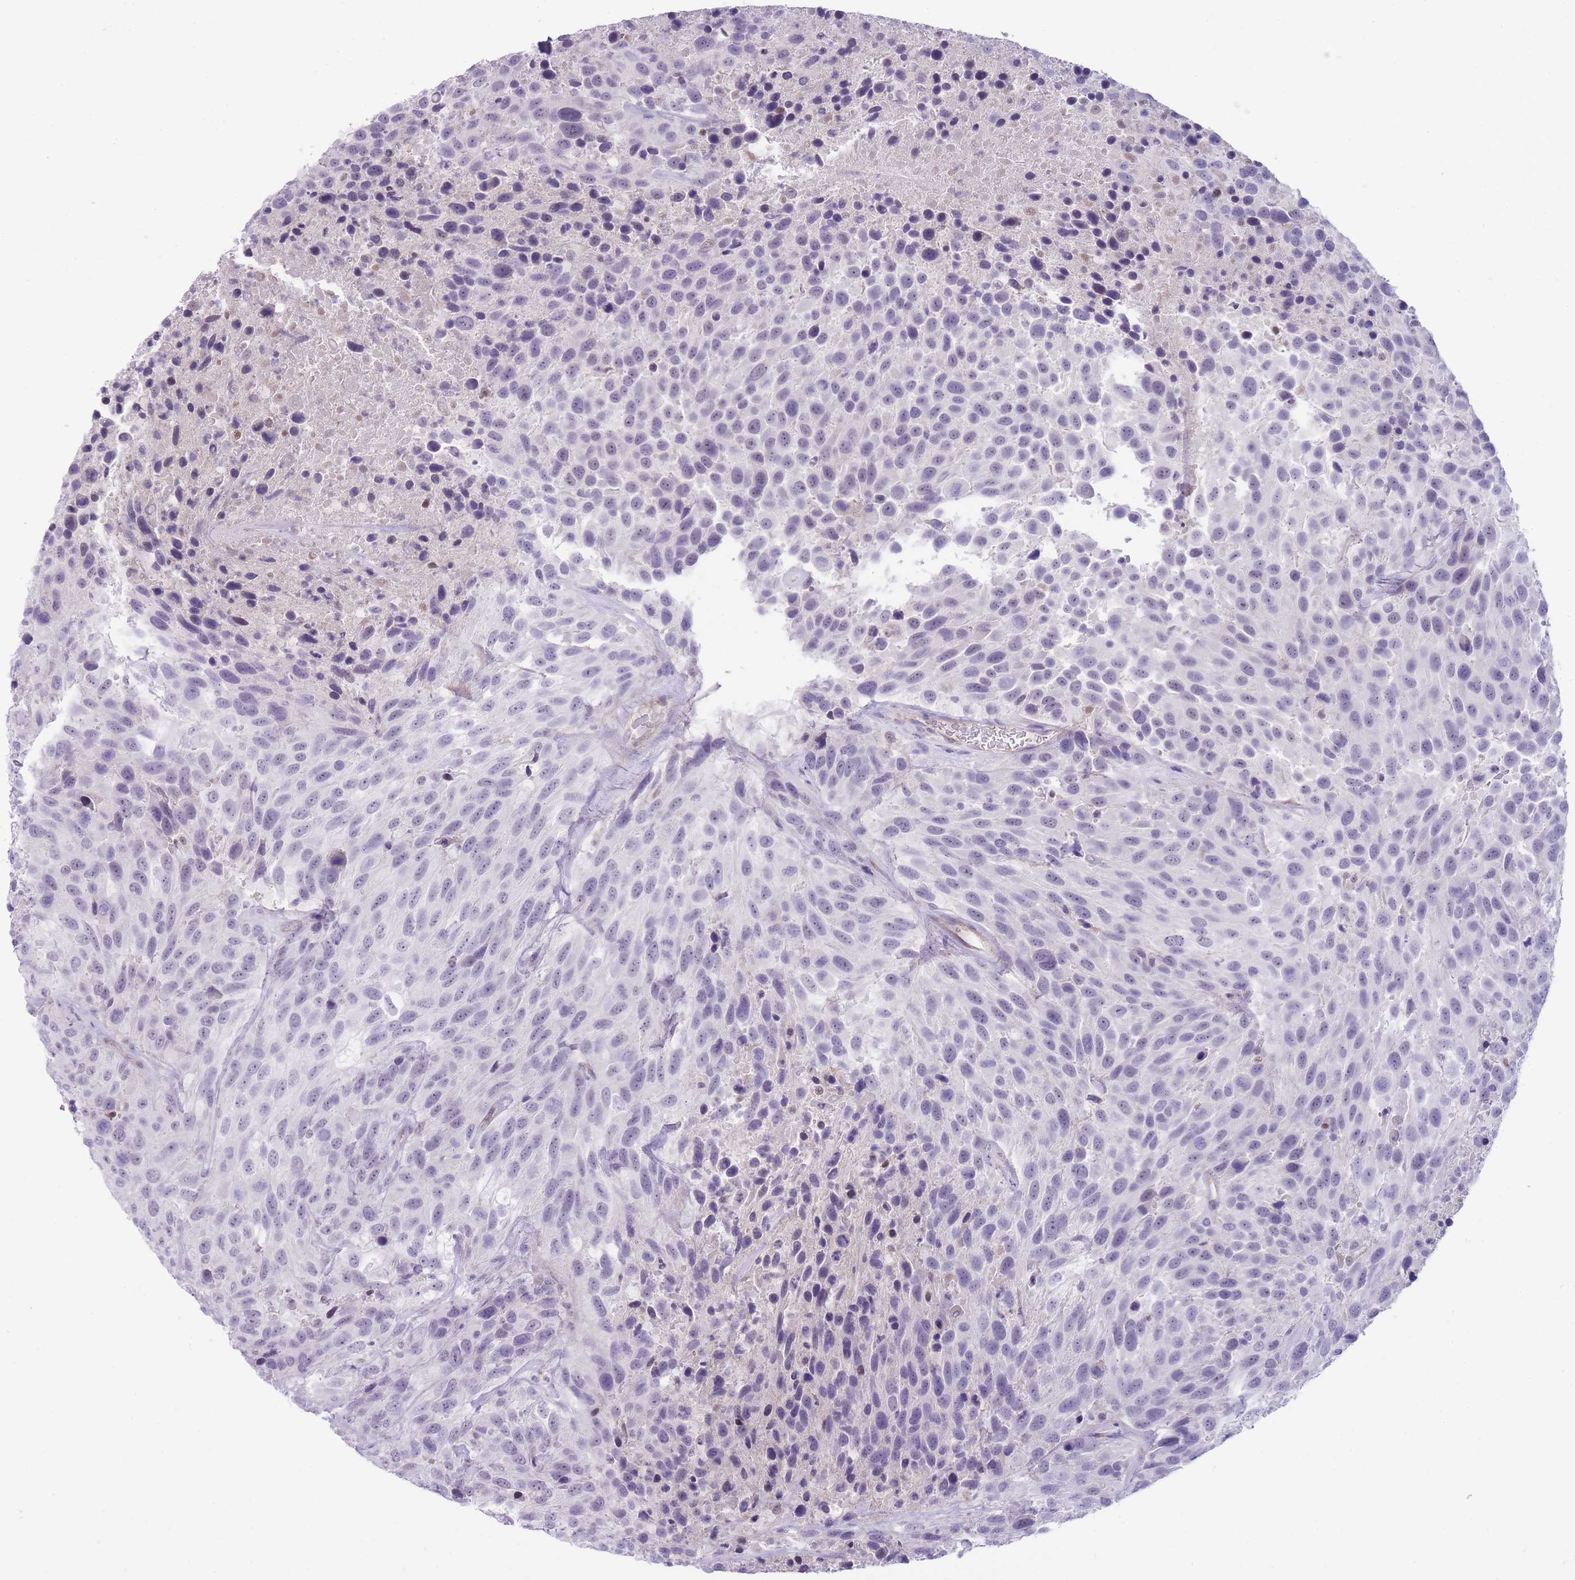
{"staining": {"intensity": "negative", "quantity": "none", "location": "none"}, "tissue": "urothelial cancer", "cell_type": "Tumor cells", "image_type": "cancer", "snomed": [{"axis": "morphology", "description": "Urothelial carcinoma, High grade"}, {"axis": "topography", "description": "Urinary bladder"}], "caption": "Immunohistochemistry (IHC) of human urothelial carcinoma (high-grade) demonstrates no staining in tumor cells. (Stains: DAB immunohistochemistry with hematoxylin counter stain, Microscopy: brightfield microscopy at high magnification).", "gene": "ERICH4", "patient": {"sex": "female", "age": 70}}